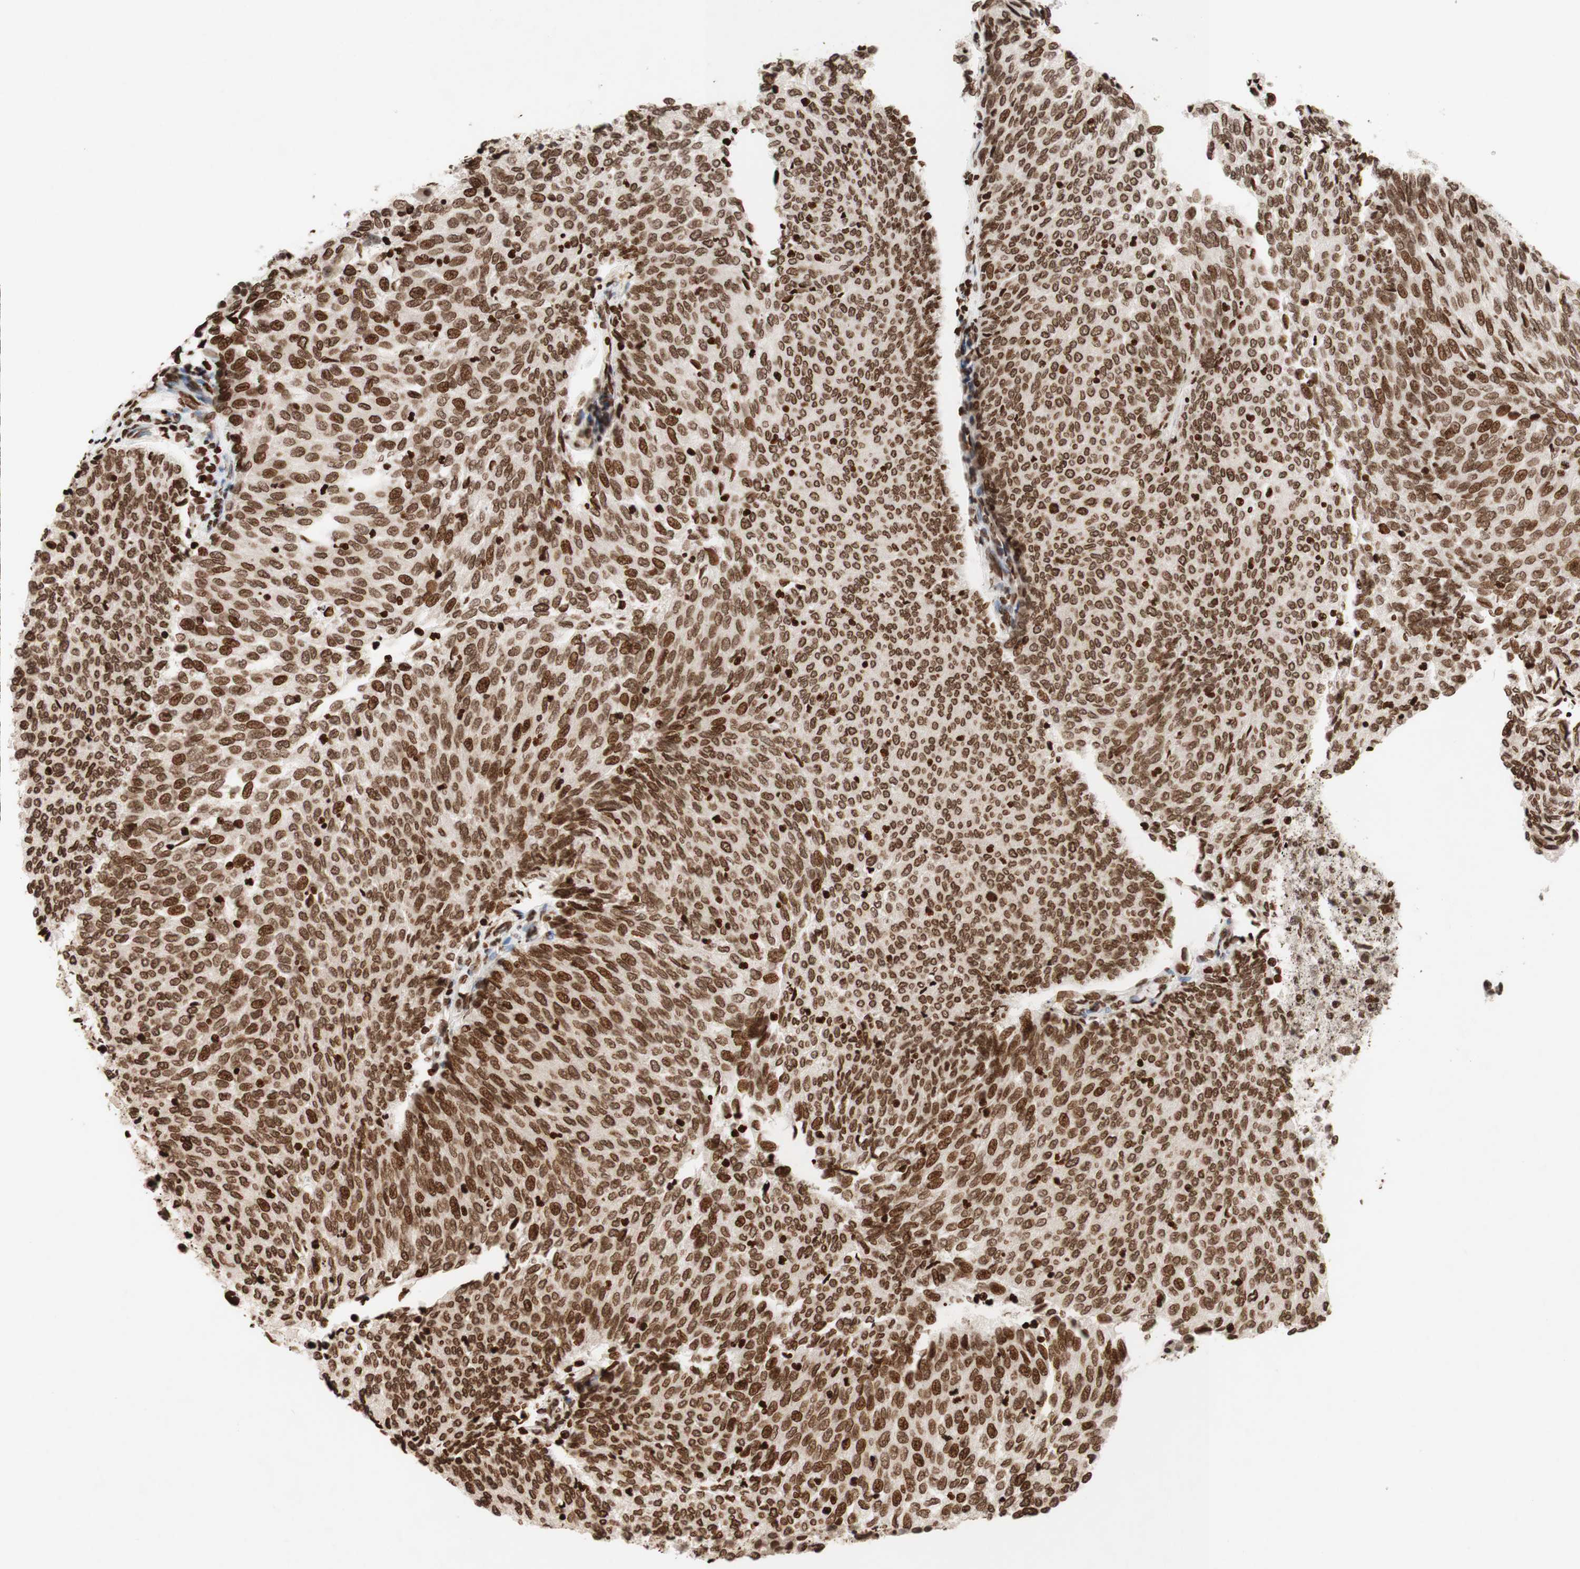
{"staining": {"intensity": "moderate", "quantity": ">75%", "location": "nuclear"}, "tissue": "urothelial cancer", "cell_type": "Tumor cells", "image_type": "cancer", "snomed": [{"axis": "morphology", "description": "Urothelial carcinoma, Low grade"}, {"axis": "topography", "description": "Urinary bladder"}], "caption": "There is medium levels of moderate nuclear staining in tumor cells of low-grade urothelial carcinoma, as demonstrated by immunohistochemical staining (brown color).", "gene": "NCOA3", "patient": {"sex": "female", "age": 79}}